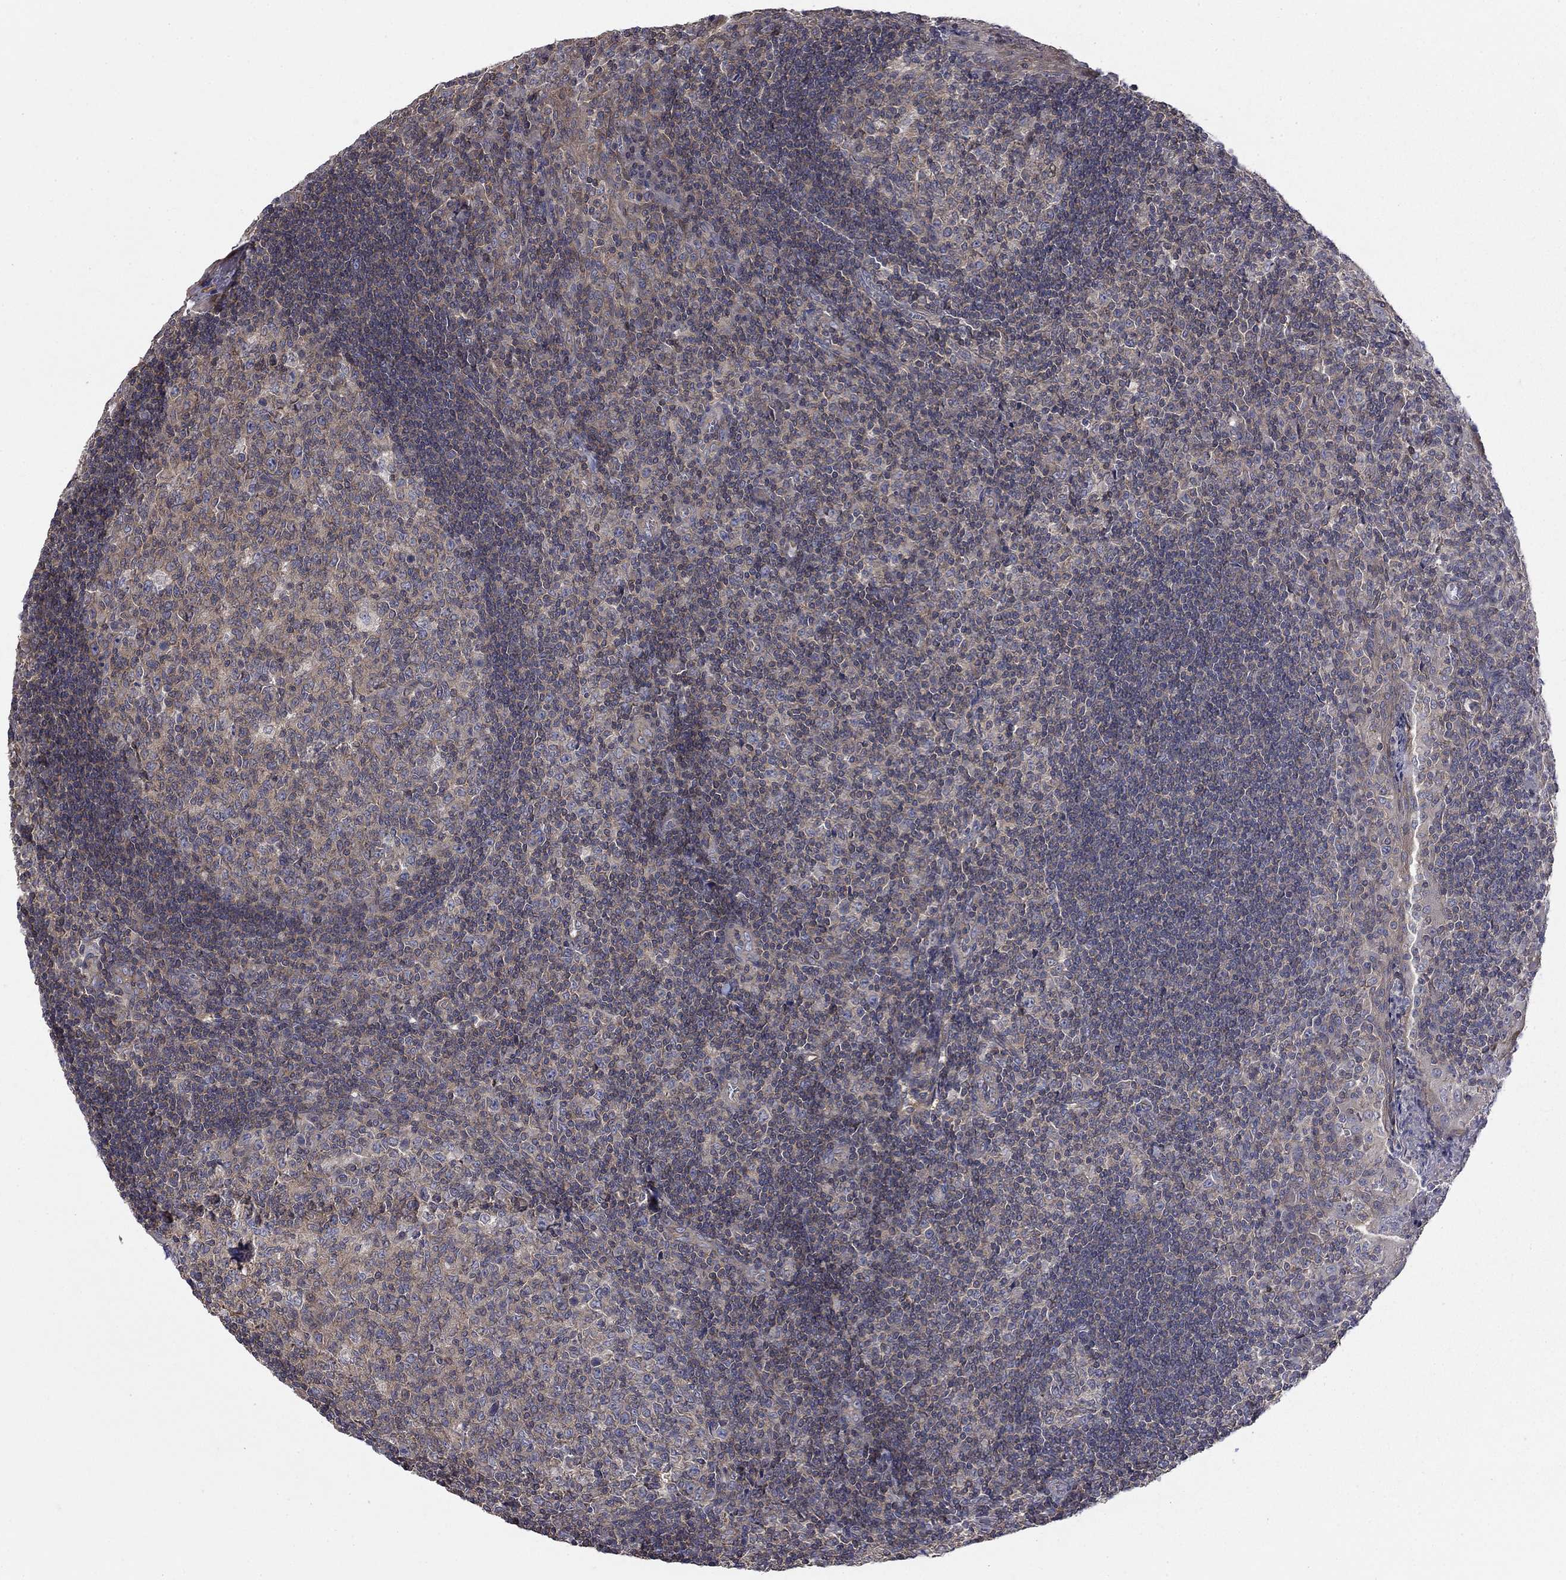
{"staining": {"intensity": "weak", "quantity": "25%-75%", "location": "cytoplasmic/membranous"}, "tissue": "tonsil", "cell_type": "Germinal center cells", "image_type": "normal", "snomed": [{"axis": "morphology", "description": "Normal tissue, NOS"}, {"axis": "topography", "description": "Tonsil"}], "caption": "Immunohistochemical staining of benign human tonsil shows low levels of weak cytoplasmic/membranous staining in about 25%-75% of germinal center cells.", "gene": "PDZD2", "patient": {"sex": "female", "age": 12}}